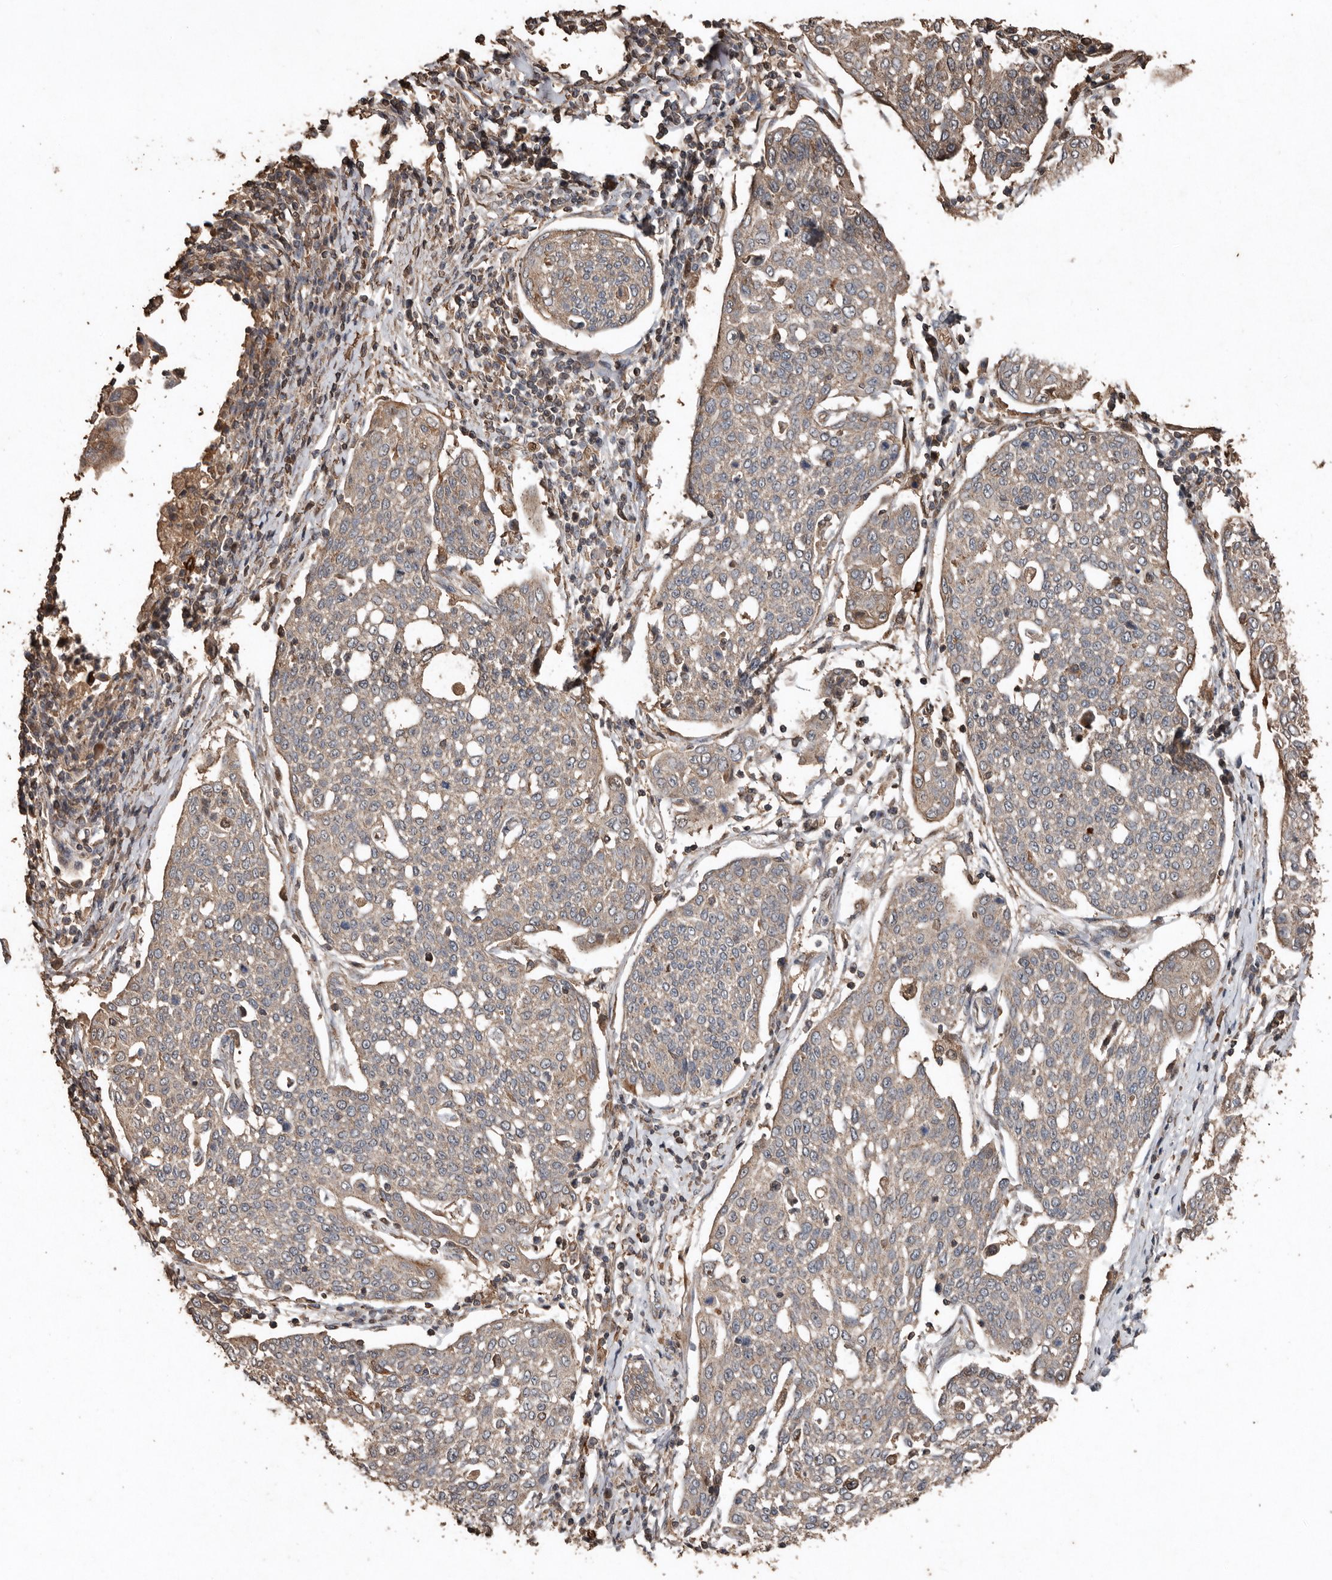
{"staining": {"intensity": "weak", "quantity": "<25%", "location": "cytoplasmic/membranous"}, "tissue": "cervical cancer", "cell_type": "Tumor cells", "image_type": "cancer", "snomed": [{"axis": "morphology", "description": "Squamous cell carcinoma, NOS"}, {"axis": "topography", "description": "Cervix"}], "caption": "High magnification brightfield microscopy of cervical cancer stained with DAB (brown) and counterstained with hematoxylin (blue): tumor cells show no significant expression. (DAB (3,3'-diaminobenzidine) immunohistochemistry (IHC), high magnification).", "gene": "RANBP17", "patient": {"sex": "female", "age": 34}}